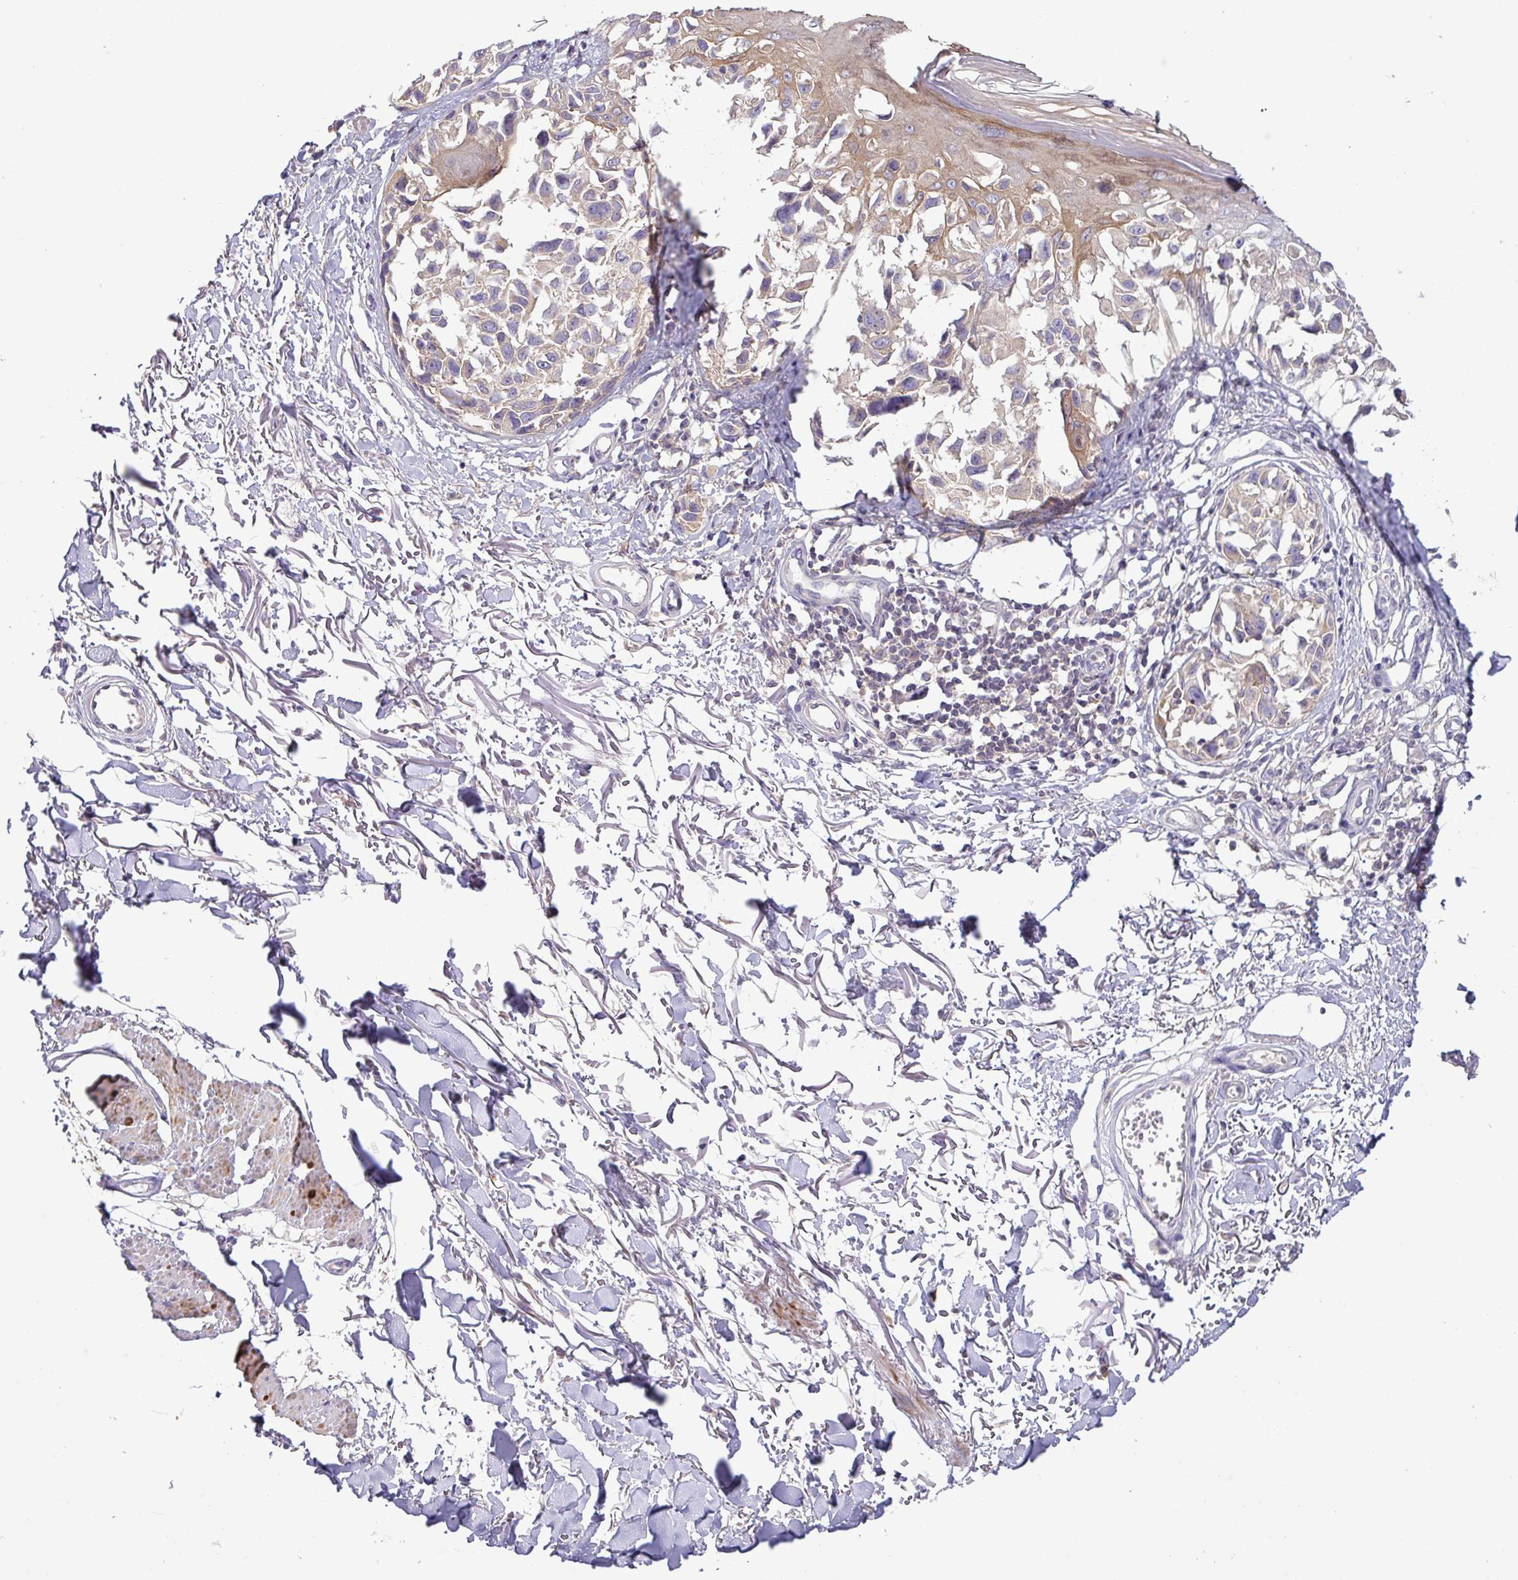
{"staining": {"intensity": "weak", "quantity": "25%-75%", "location": "cytoplasmic/membranous"}, "tissue": "melanoma", "cell_type": "Tumor cells", "image_type": "cancer", "snomed": [{"axis": "morphology", "description": "Malignant melanoma, NOS"}, {"axis": "topography", "description": "Skin"}], "caption": "Melanoma stained for a protein (brown) displays weak cytoplasmic/membranous positive staining in about 25%-75% of tumor cells.", "gene": "TMEM62", "patient": {"sex": "male", "age": 73}}